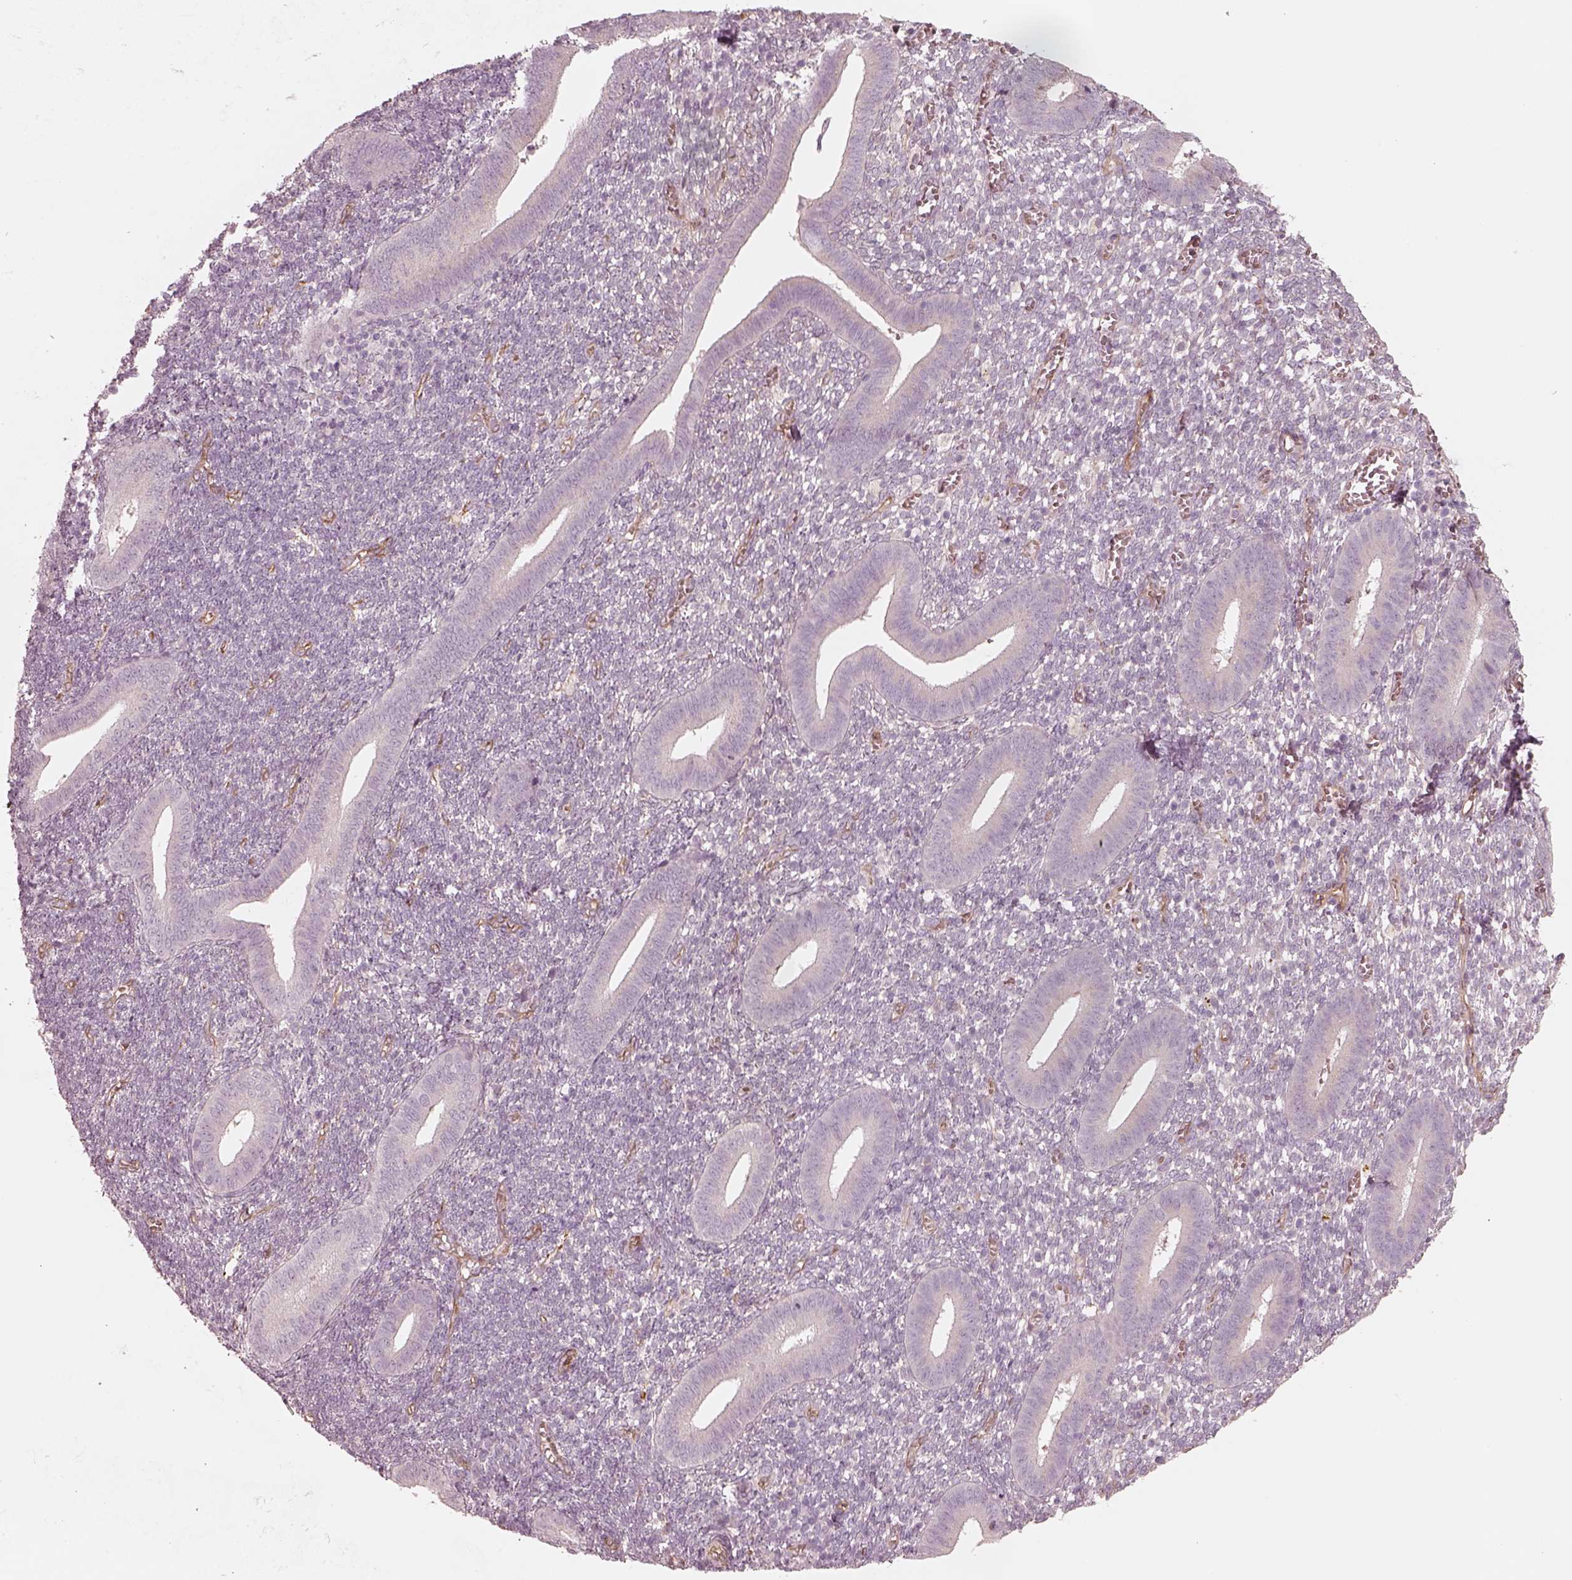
{"staining": {"intensity": "negative", "quantity": "none", "location": "none"}, "tissue": "endometrium", "cell_type": "Cells in endometrial stroma", "image_type": "normal", "snomed": [{"axis": "morphology", "description": "Normal tissue, NOS"}, {"axis": "topography", "description": "Endometrium"}], "caption": "This histopathology image is of benign endometrium stained with immunohistochemistry (IHC) to label a protein in brown with the nuclei are counter-stained blue. There is no staining in cells in endometrial stroma.", "gene": "CRYM", "patient": {"sex": "female", "age": 25}}